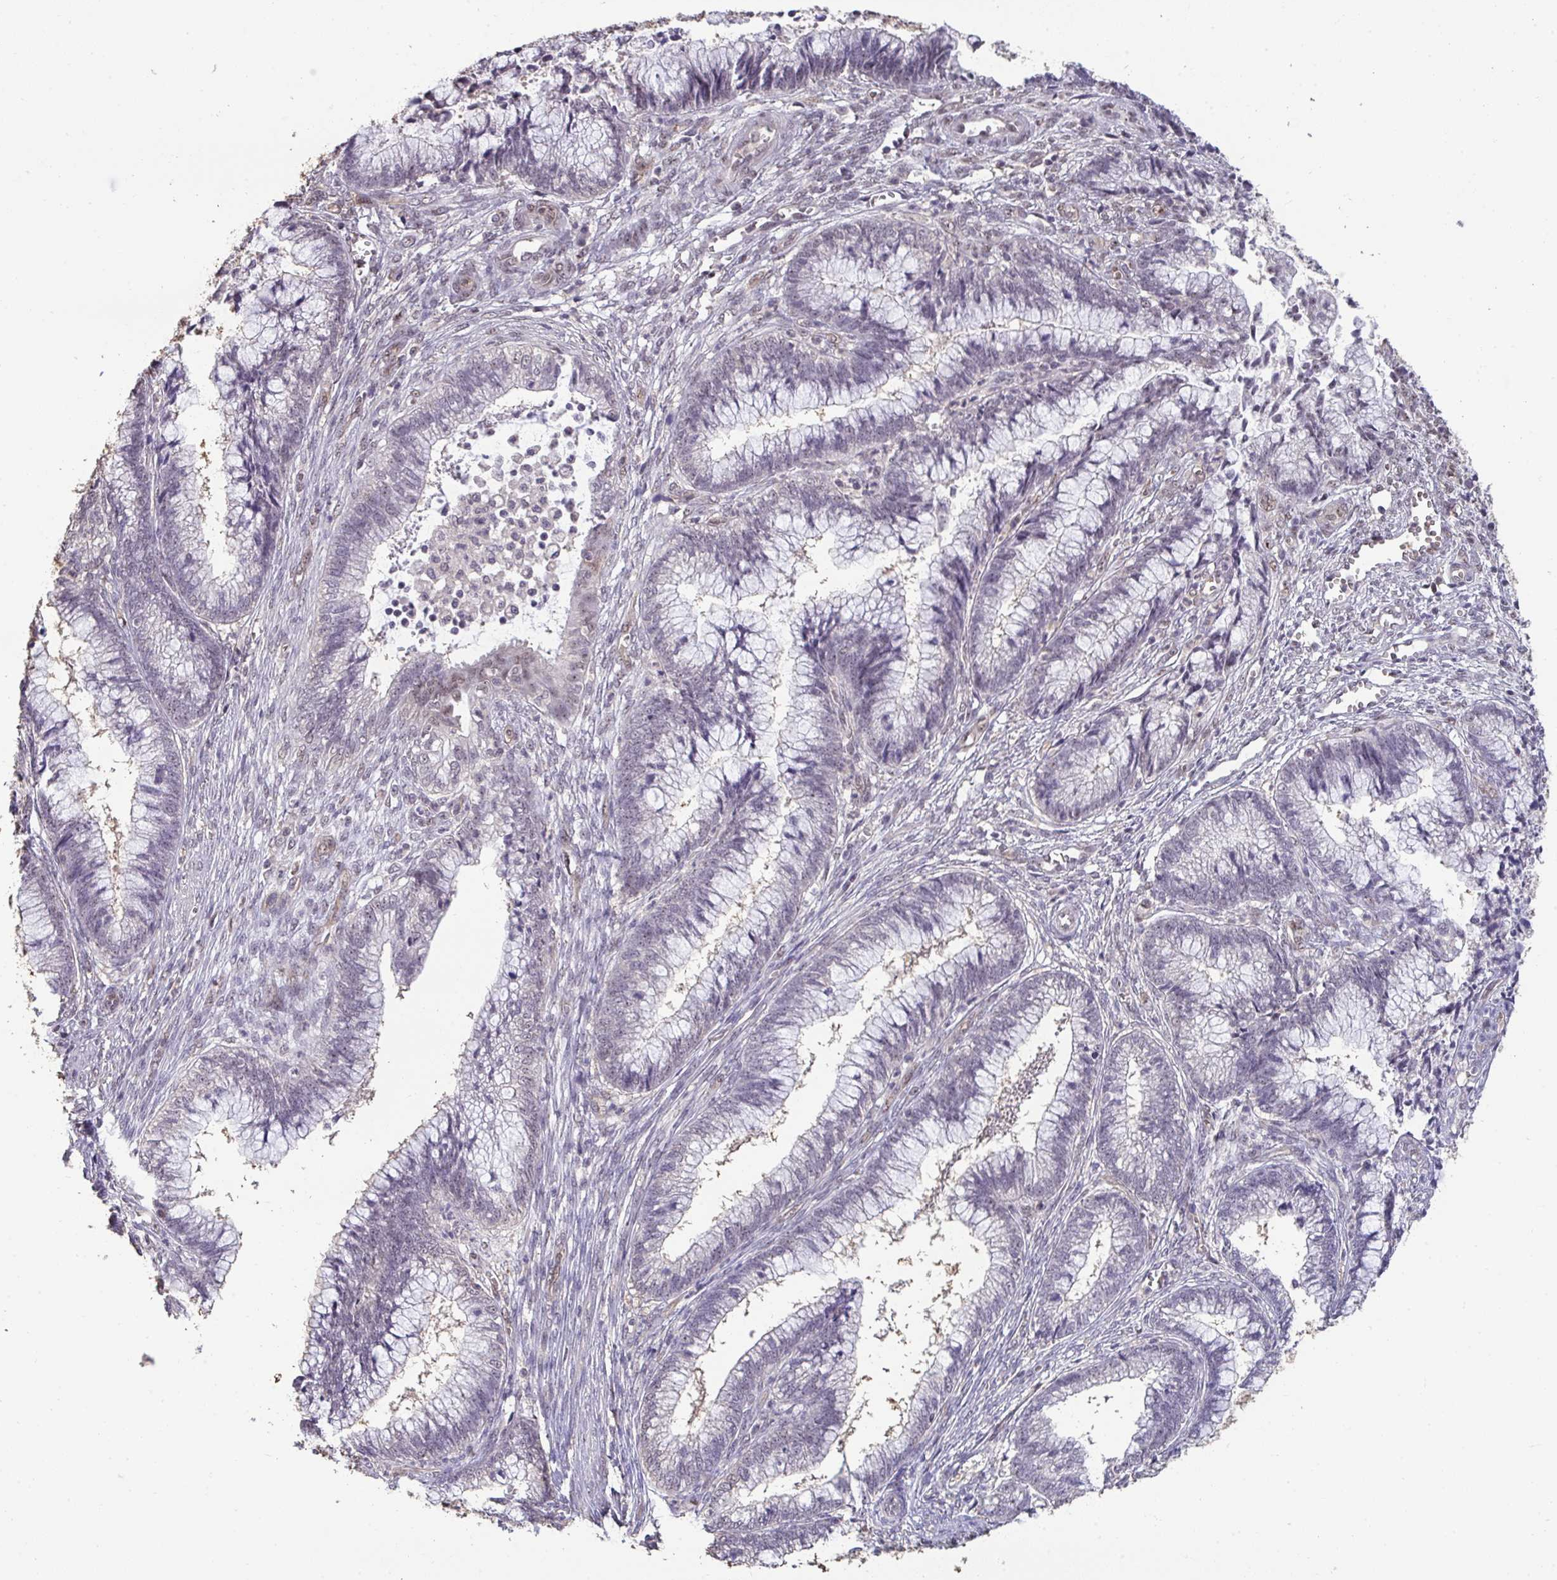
{"staining": {"intensity": "weak", "quantity": "<25%", "location": "nuclear"}, "tissue": "cervical cancer", "cell_type": "Tumor cells", "image_type": "cancer", "snomed": [{"axis": "morphology", "description": "Adenocarcinoma, NOS"}, {"axis": "topography", "description": "Cervix"}], "caption": "Cervical cancer (adenocarcinoma) was stained to show a protein in brown. There is no significant staining in tumor cells. Brightfield microscopy of immunohistochemistry (IHC) stained with DAB (brown) and hematoxylin (blue), captured at high magnification.", "gene": "SENP3", "patient": {"sex": "female", "age": 44}}